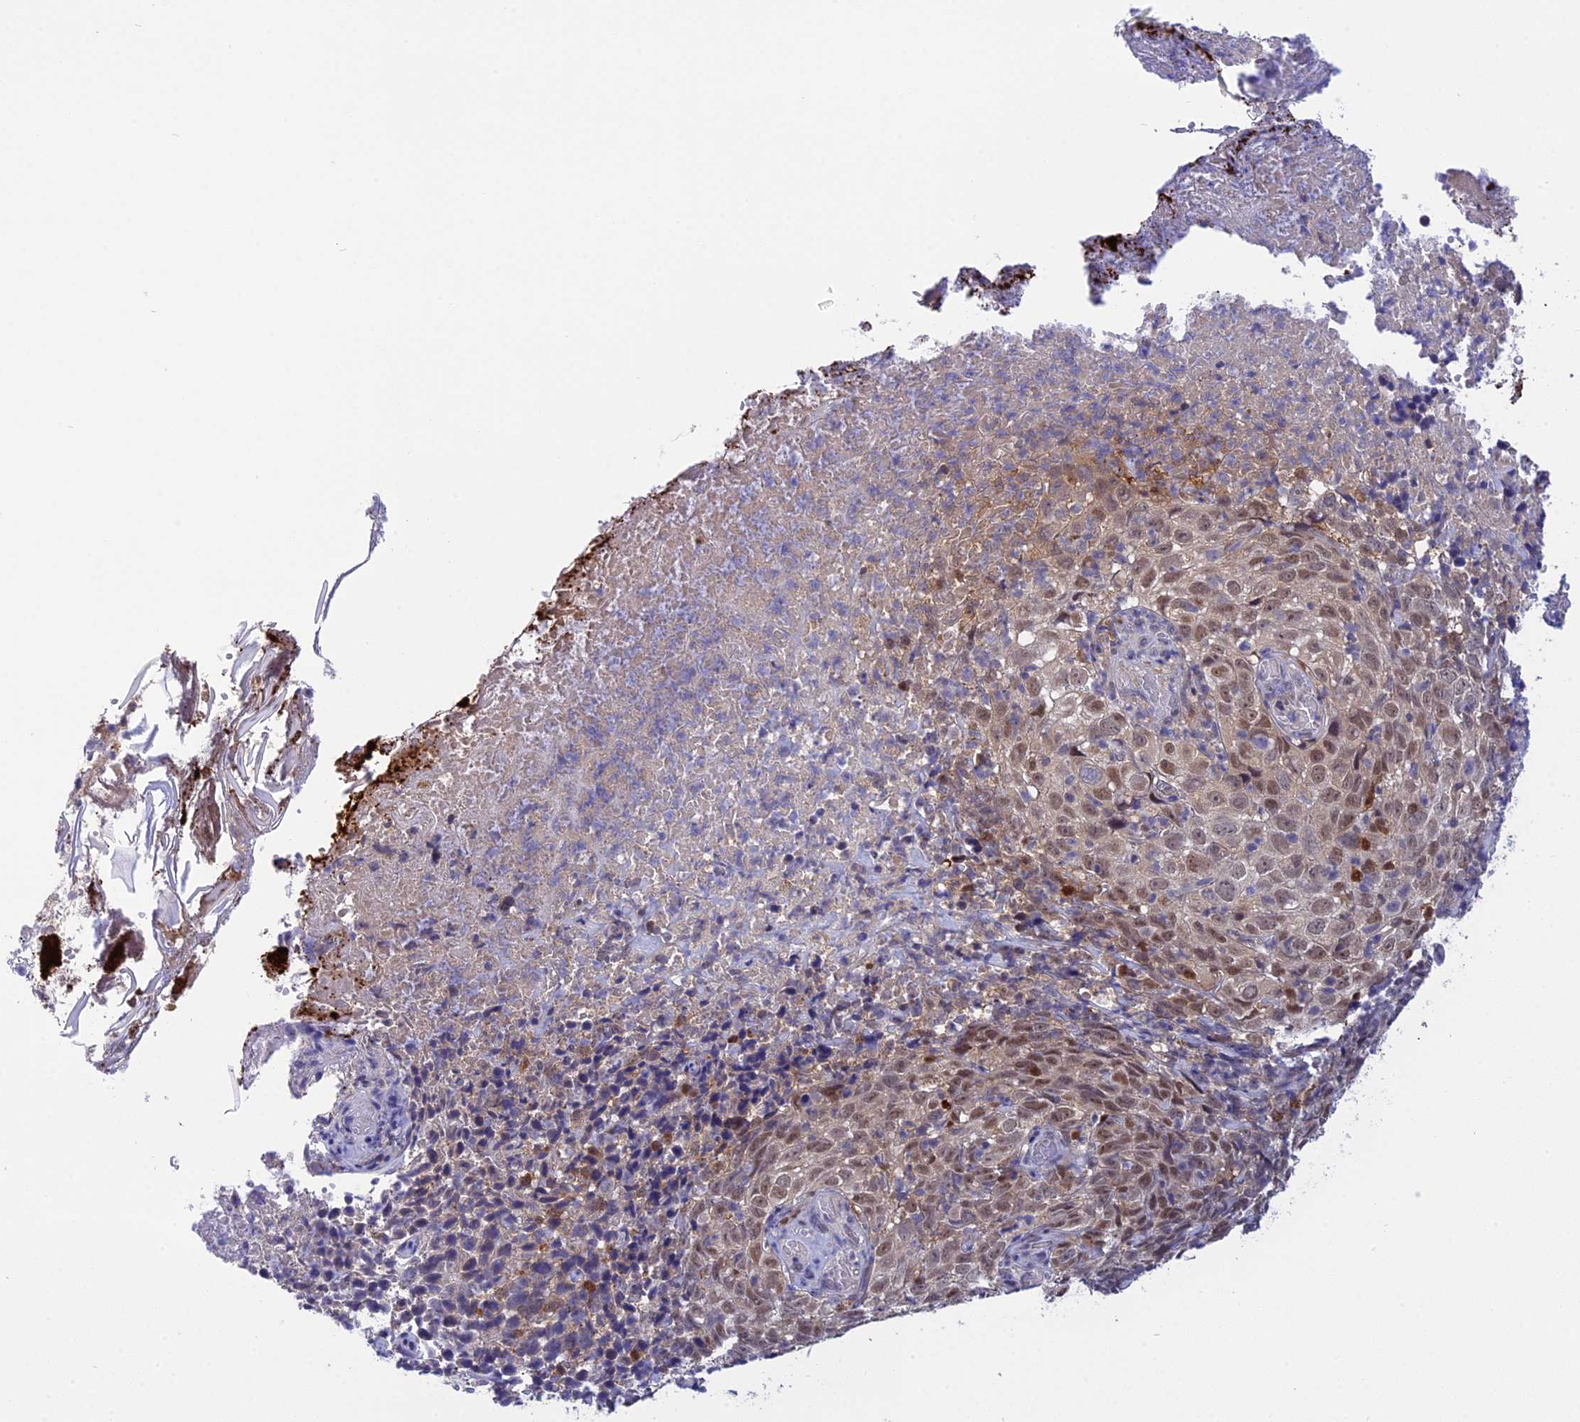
{"staining": {"intensity": "moderate", "quantity": ">75%", "location": "nuclear"}, "tissue": "skin cancer", "cell_type": "Tumor cells", "image_type": "cancer", "snomed": [{"axis": "morphology", "description": "Basal cell carcinoma"}, {"axis": "topography", "description": "Skin"}], "caption": "Protein staining demonstrates moderate nuclear positivity in about >75% of tumor cells in skin cancer (basal cell carcinoma).", "gene": "KCTD14", "patient": {"sex": "female", "age": 84}}